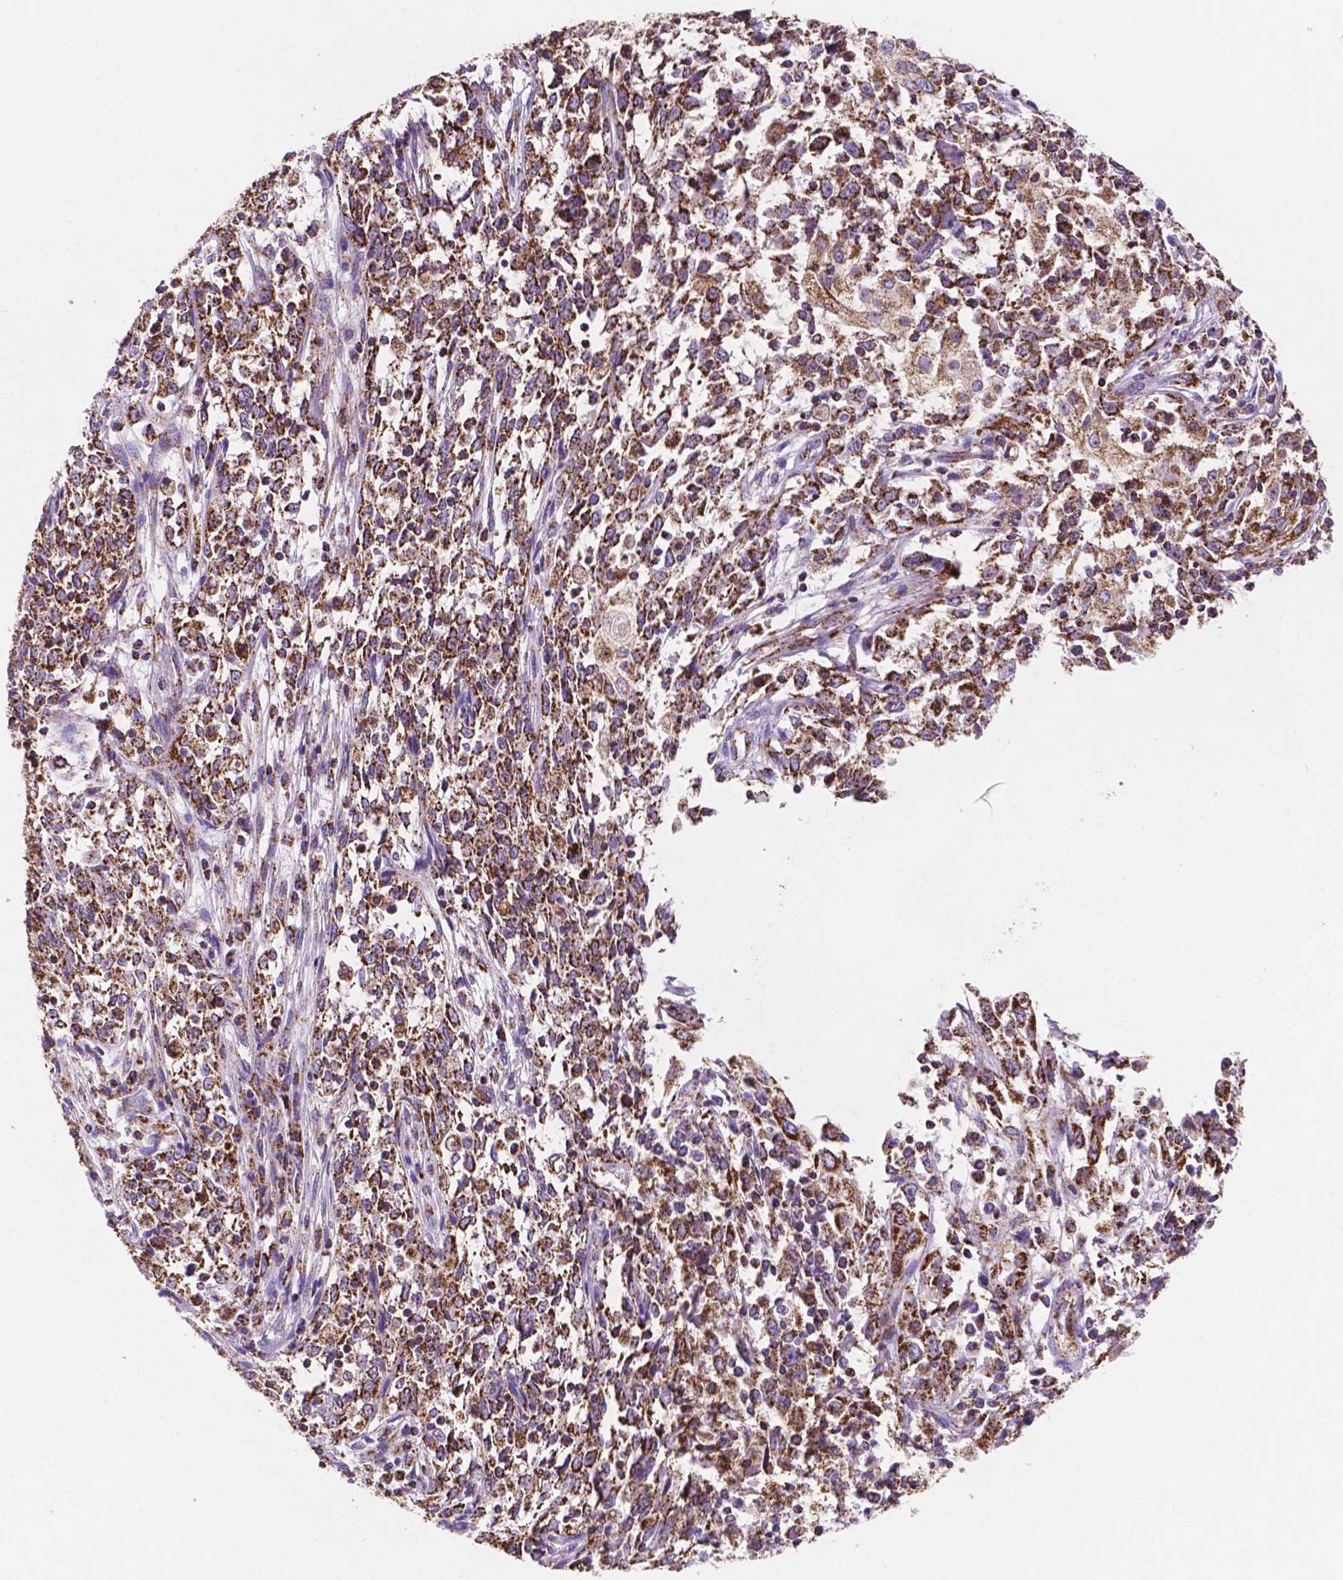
{"staining": {"intensity": "strong", "quantity": ">75%", "location": "cytoplasmic/membranous"}, "tissue": "cervical cancer", "cell_type": "Tumor cells", "image_type": "cancer", "snomed": [{"axis": "morphology", "description": "Adenocarcinoma, NOS"}, {"axis": "topography", "description": "Cervix"}], "caption": "Strong cytoplasmic/membranous protein expression is appreciated in about >75% of tumor cells in cervical cancer (adenocarcinoma). Nuclei are stained in blue.", "gene": "HSPD1", "patient": {"sex": "female", "age": 40}}